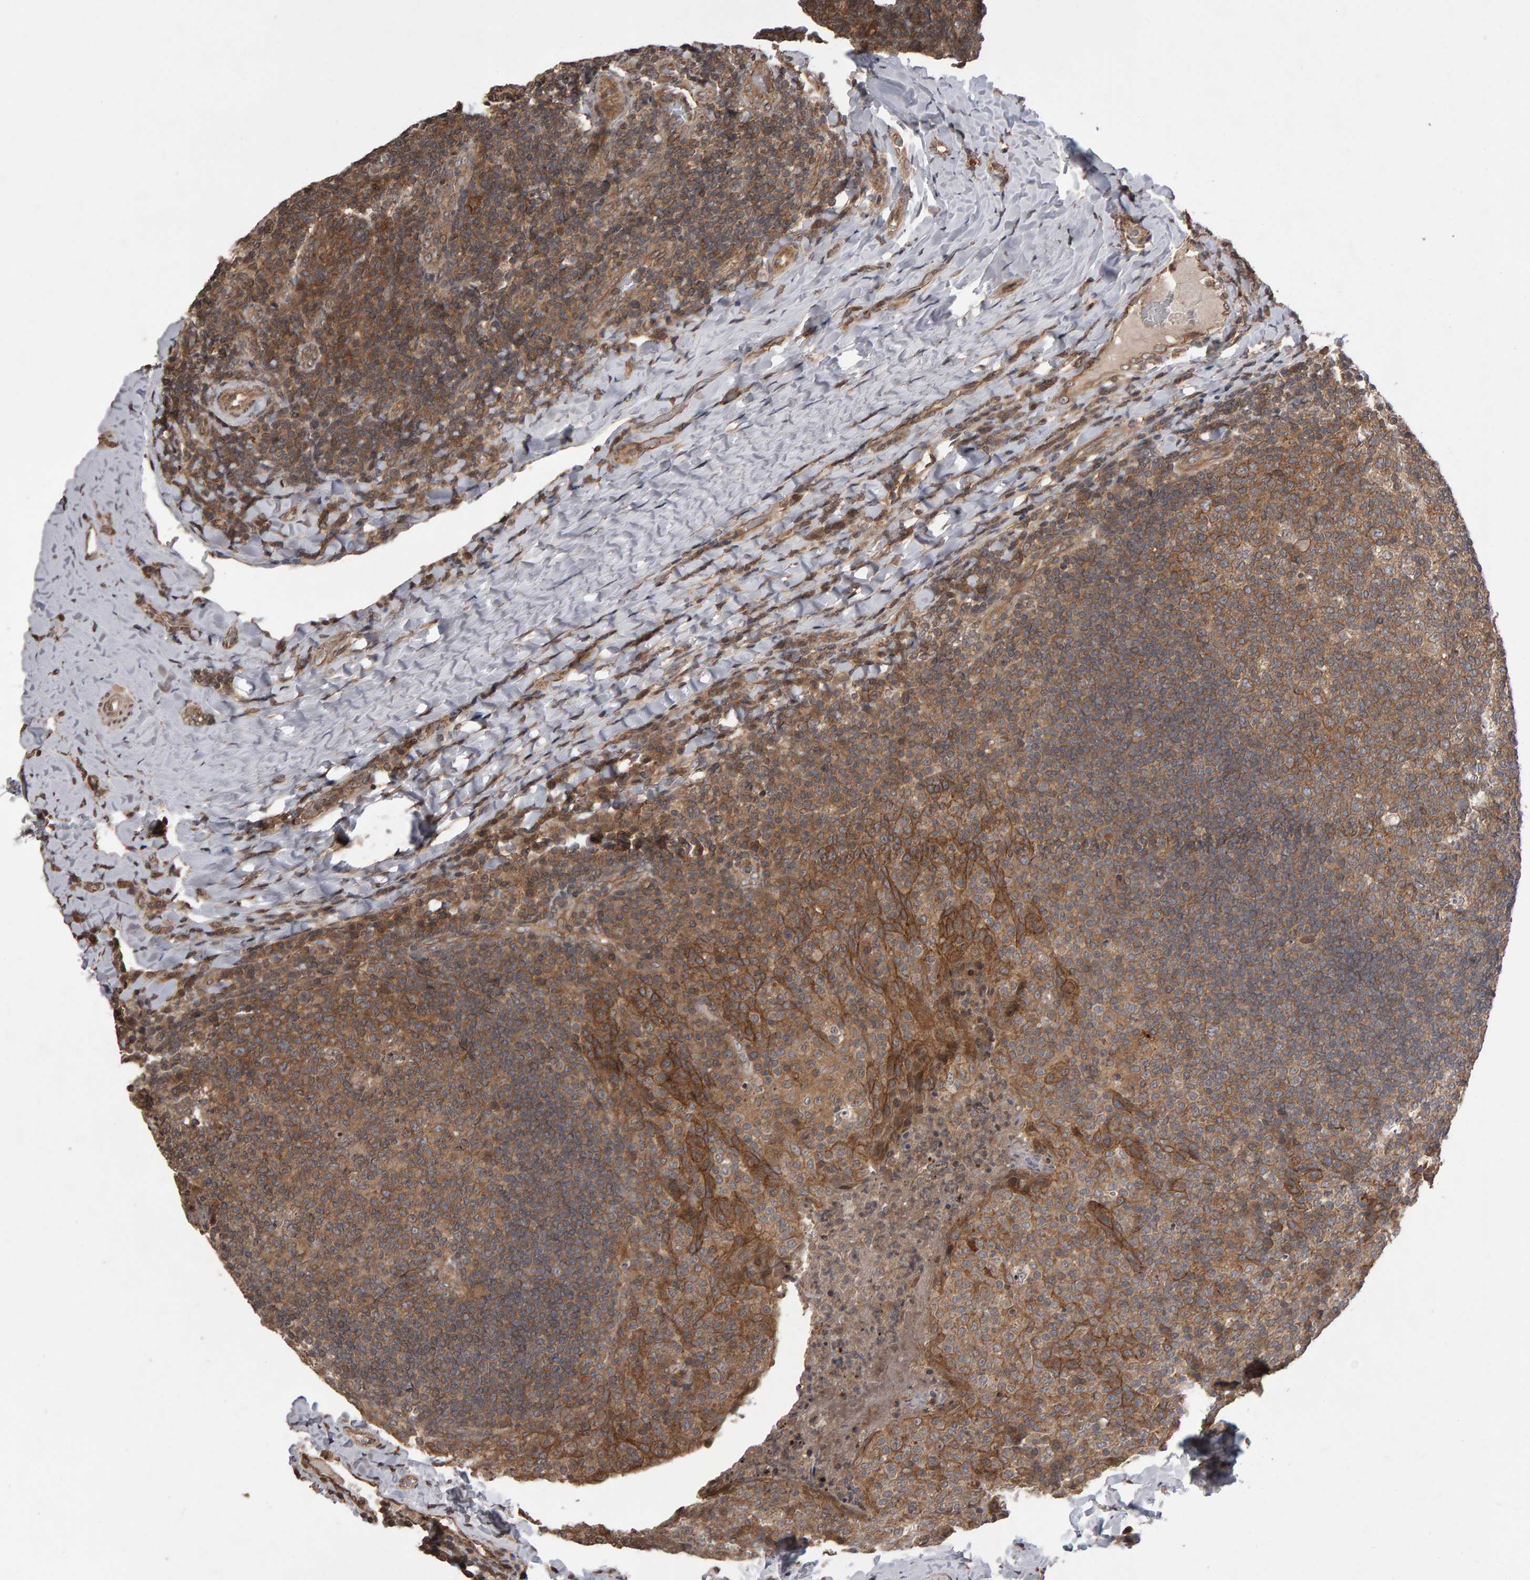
{"staining": {"intensity": "moderate", "quantity": ">75%", "location": "cytoplasmic/membranous"}, "tissue": "tonsil", "cell_type": "Germinal center cells", "image_type": "normal", "snomed": [{"axis": "morphology", "description": "Normal tissue, NOS"}, {"axis": "topography", "description": "Tonsil"}], "caption": "IHC micrograph of normal human tonsil stained for a protein (brown), which reveals medium levels of moderate cytoplasmic/membranous positivity in about >75% of germinal center cells.", "gene": "SCRIB", "patient": {"sex": "male", "age": 17}}